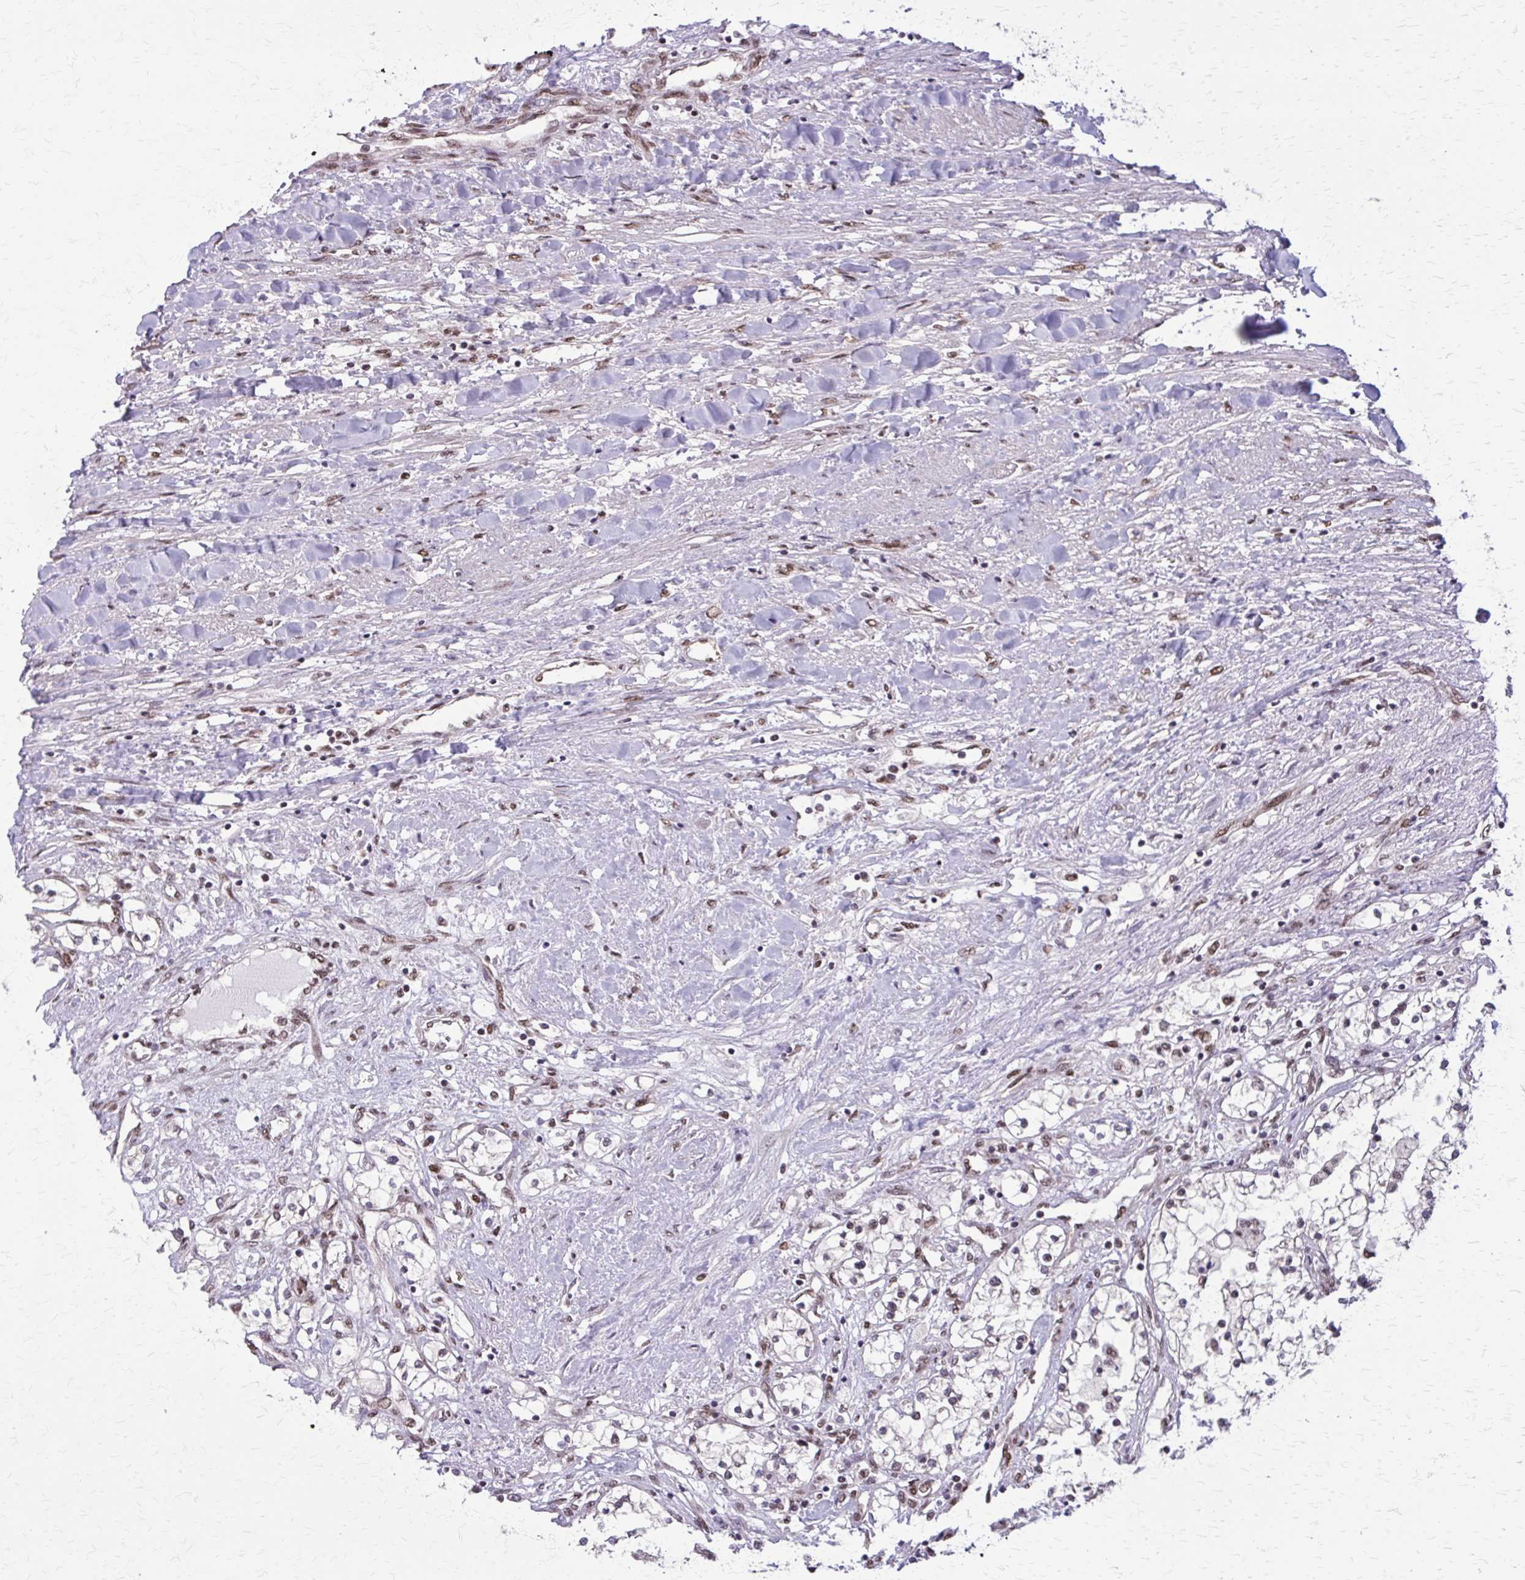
{"staining": {"intensity": "negative", "quantity": "none", "location": "none"}, "tissue": "renal cancer", "cell_type": "Tumor cells", "image_type": "cancer", "snomed": [{"axis": "morphology", "description": "Adenocarcinoma, NOS"}, {"axis": "topography", "description": "Kidney"}], "caption": "The micrograph displays no significant staining in tumor cells of renal cancer (adenocarcinoma).", "gene": "TTF1", "patient": {"sex": "male", "age": 68}}